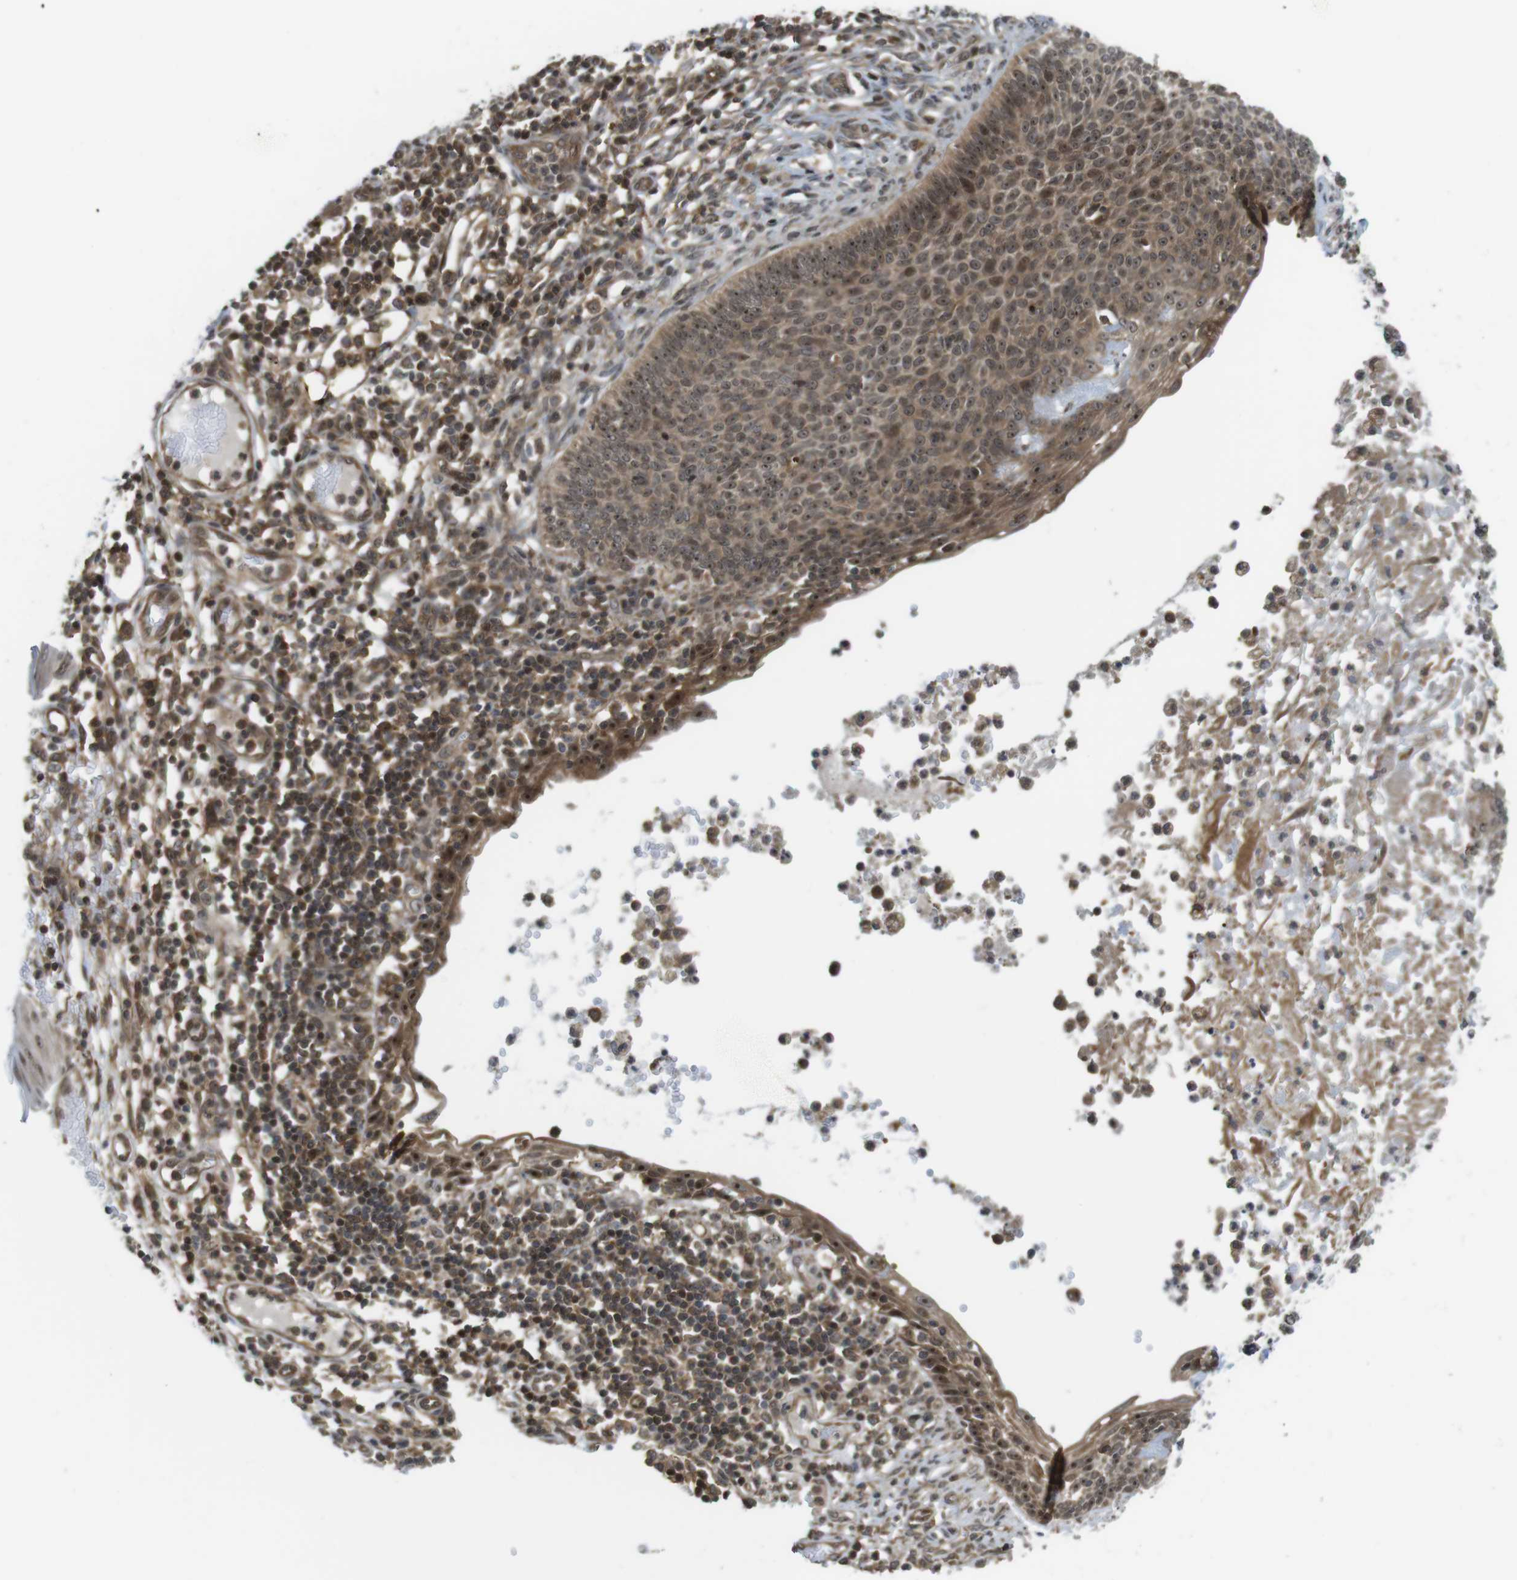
{"staining": {"intensity": "moderate", "quantity": ">75%", "location": "cytoplasmic/membranous,nuclear"}, "tissue": "skin cancer", "cell_type": "Tumor cells", "image_type": "cancer", "snomed": [{"axis": "morphology", "description": "Normal tissue, NOS"}, {"axis": "morphology", "description": "Basal cell carcinoma"}, {"axis": "topography", "description": "Skin"}], "caption": "The histopathology image shows immunohistochemical staining of skin basal cell carcinoma. There is moderate cytoplasmic/membranous and nuclear expression is appreciated in about >75% of tumor cells.", "gene": "CC2D1A", "patient": {"sex": "male", "age": 87}}